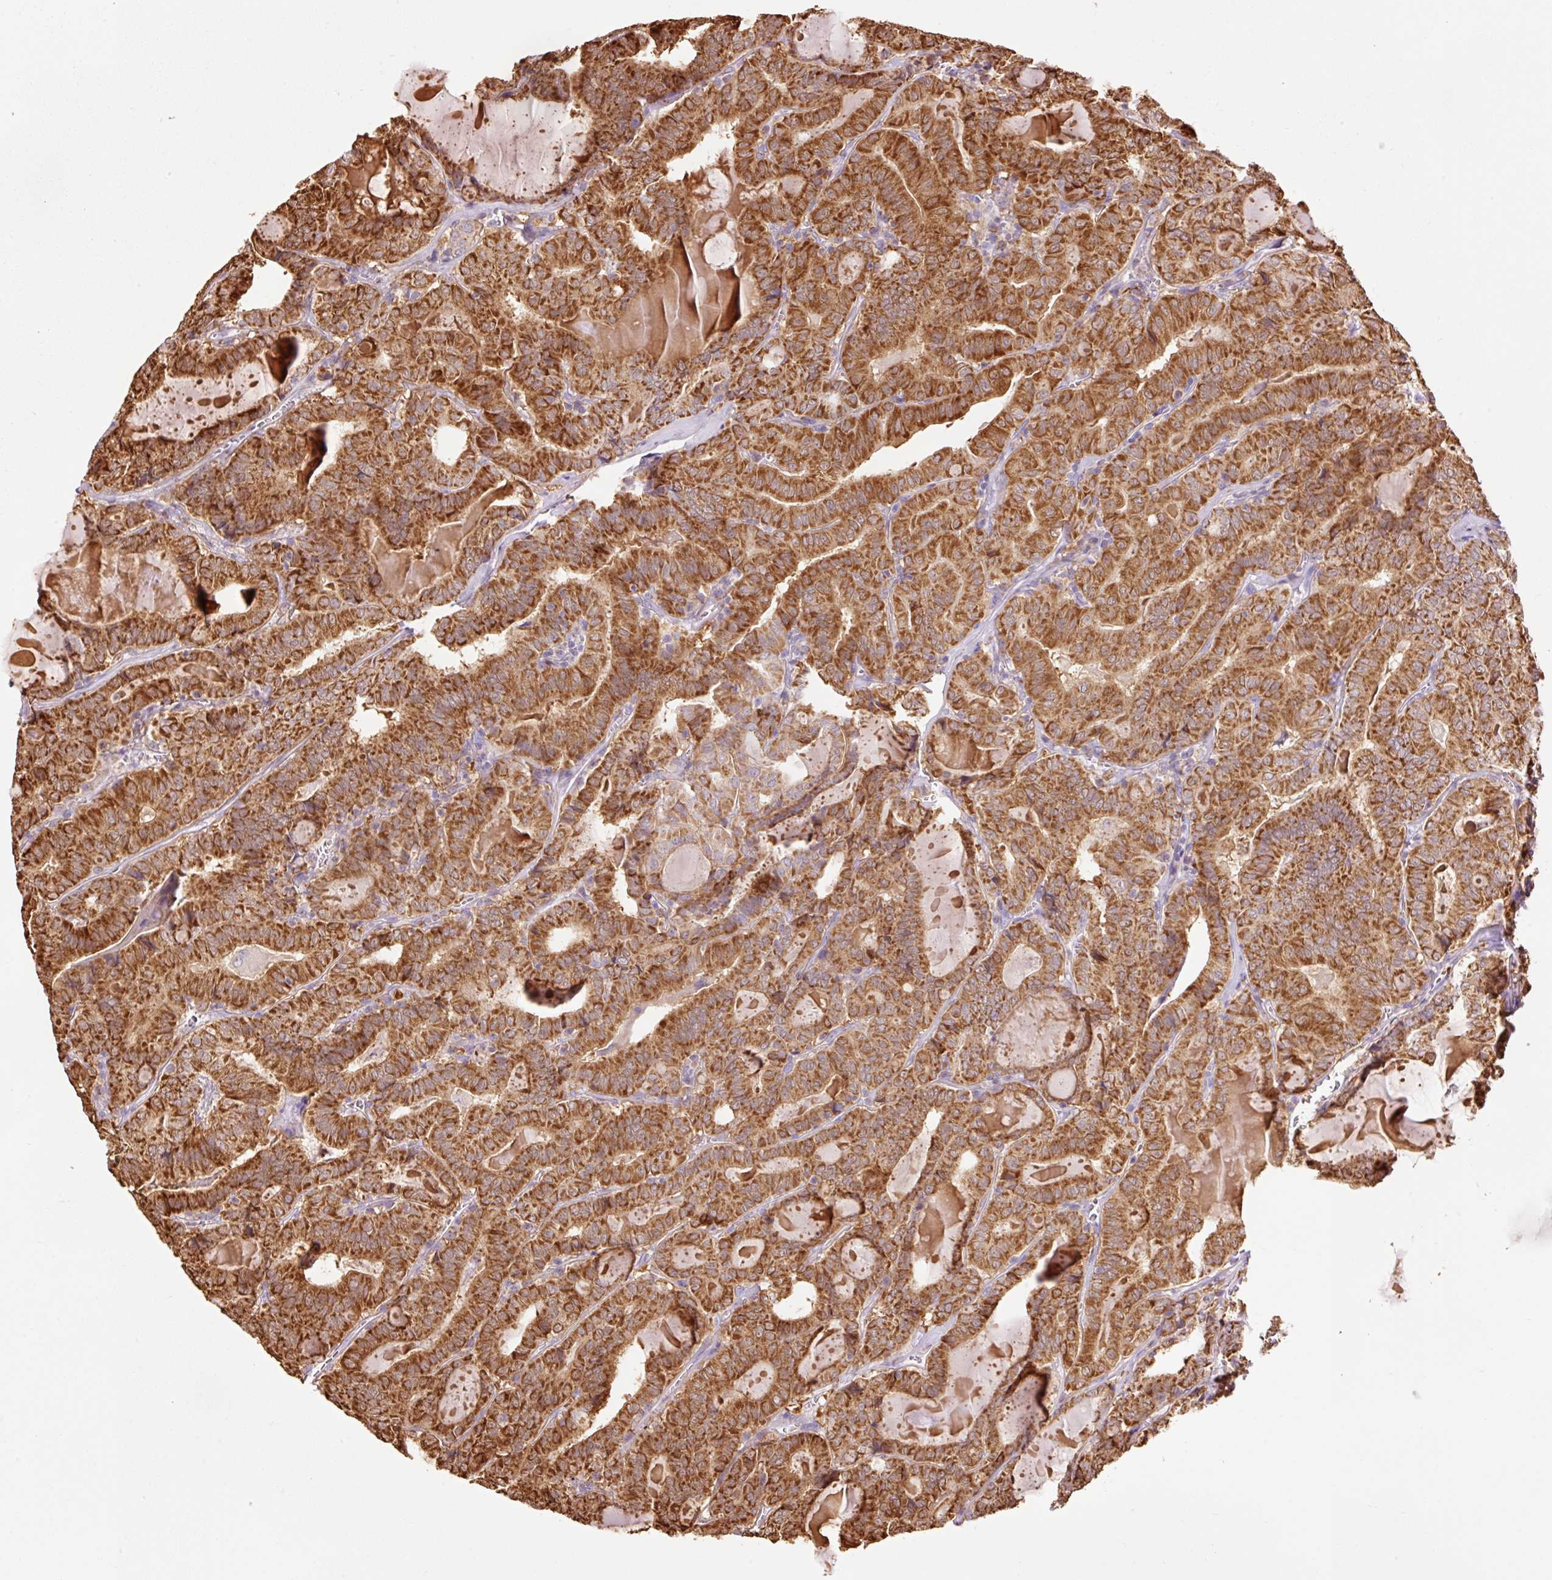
{"staining": {"intensity": "strong", "quantity": ">75%", "location": "cytoplasmic/membranous"}, "tissue": "thyroid cancer", "cell_type": "Tumor cells", "image_type": "cancer", "snomed": [{"axis": "morphology", "description": "Papillary adenocarcinoma, NOS"}, {"axis": "topography", "description": "Thyroid gland"}], "caption": "Immunohistochemistry of human thyroid cancer (papillary adenocarcinoma) displays high levels of strong cytoplasmic/membranous staining in about >75% of tumor cells.", "gene": "PRDX5", "patient": {"sex": "female", "age": 72}}